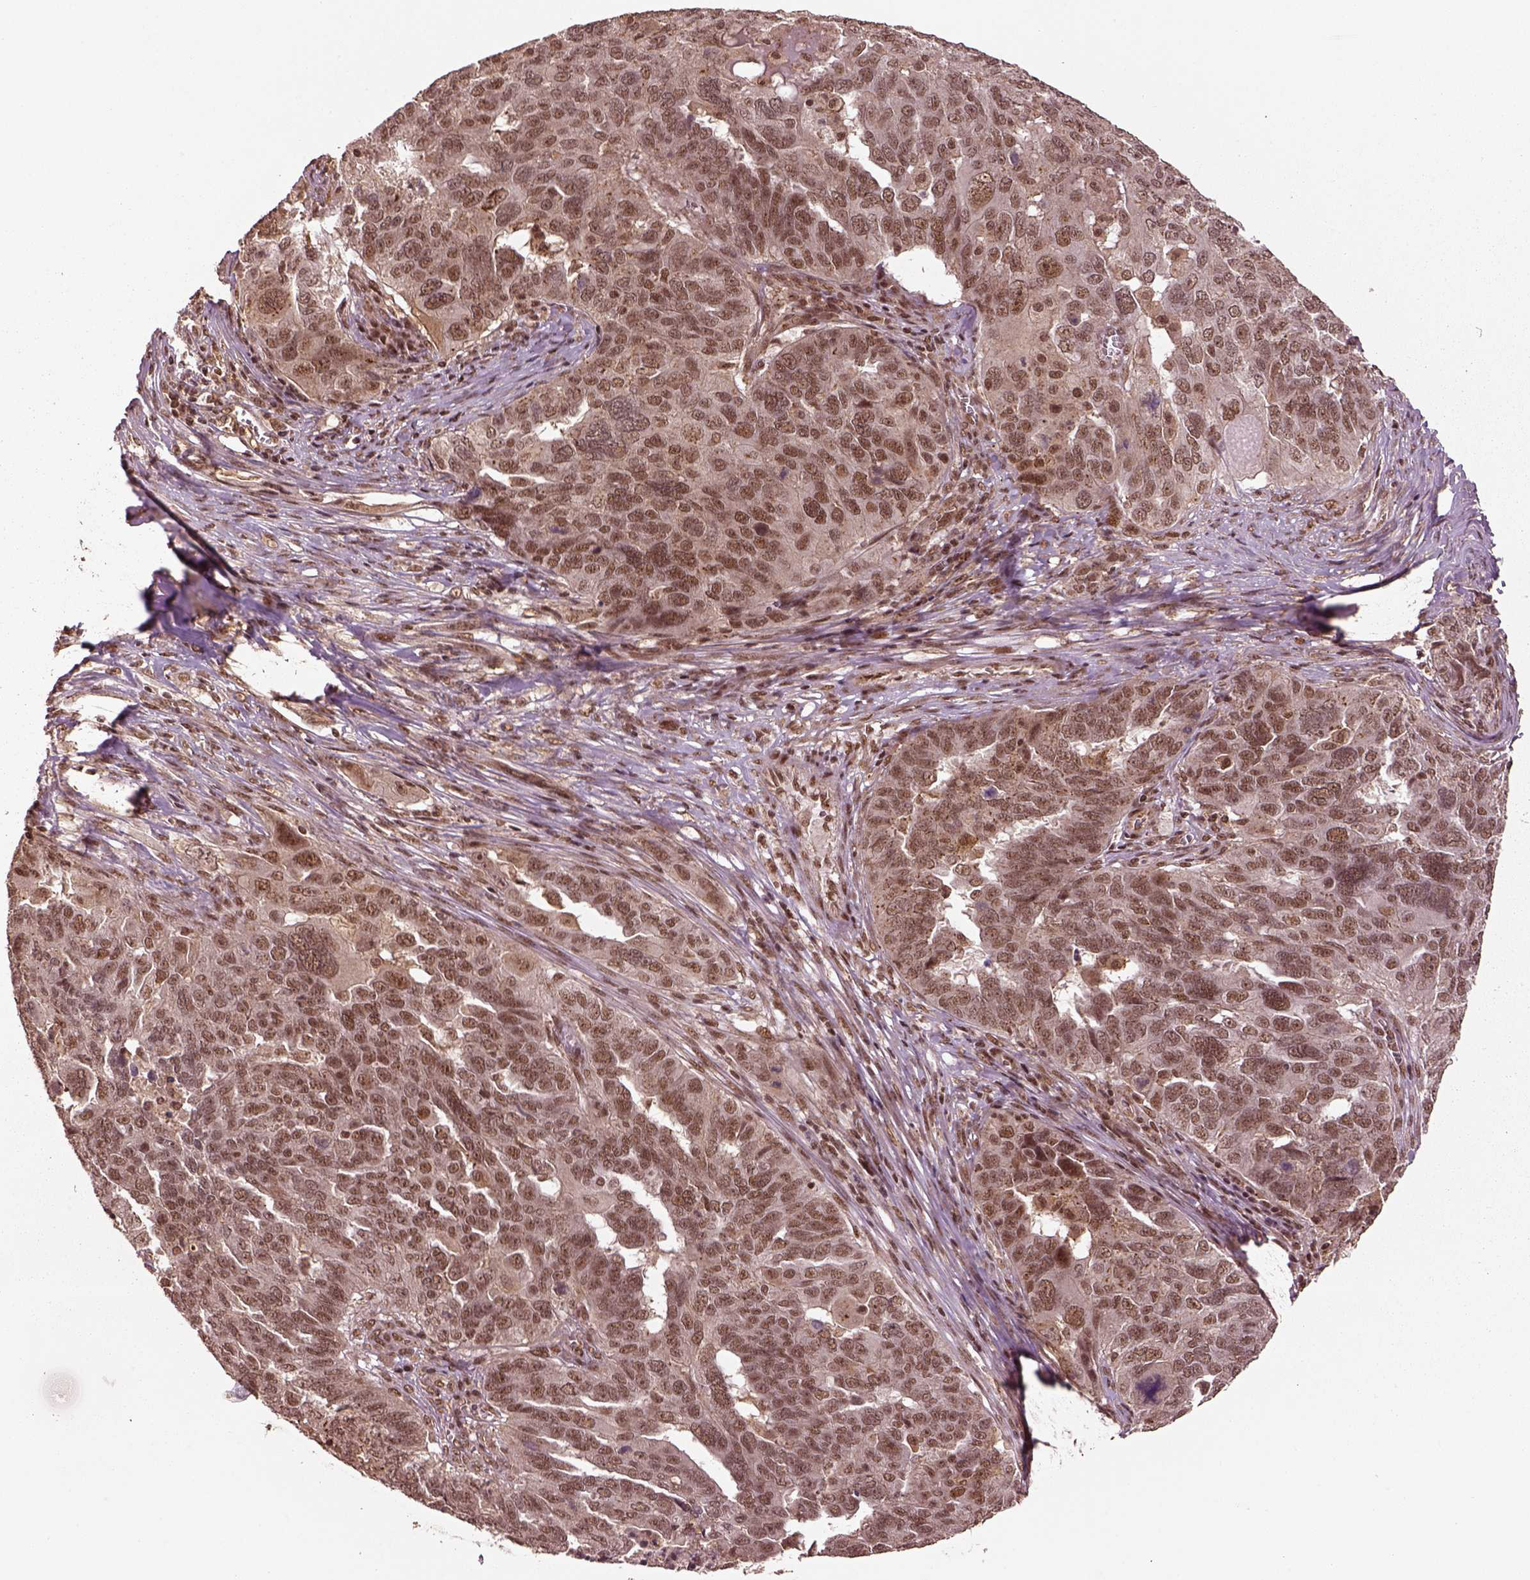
{"staining": {"intensity": "moderate", "quantity": ">75%", "location": "nuclear"}, "tissue": "ovarian cancer", "cell_type": "Tumor cells", "image_type": "cancer", "snomed": [{"axis": "morphology", "description": "Carcinoma, endometroid"}, {"axis": "topography", "description": "Soft tissue"}, {"axis": "topography", "description": "Ovary"}], "caption": "A medium amount of moderate nuclear positivity is present in approximately >75% of tumor cells in ovarian endometroid carcinoma tissue.", "gene": "BRD9", "patient": {"sex": "female", "age": 52}}